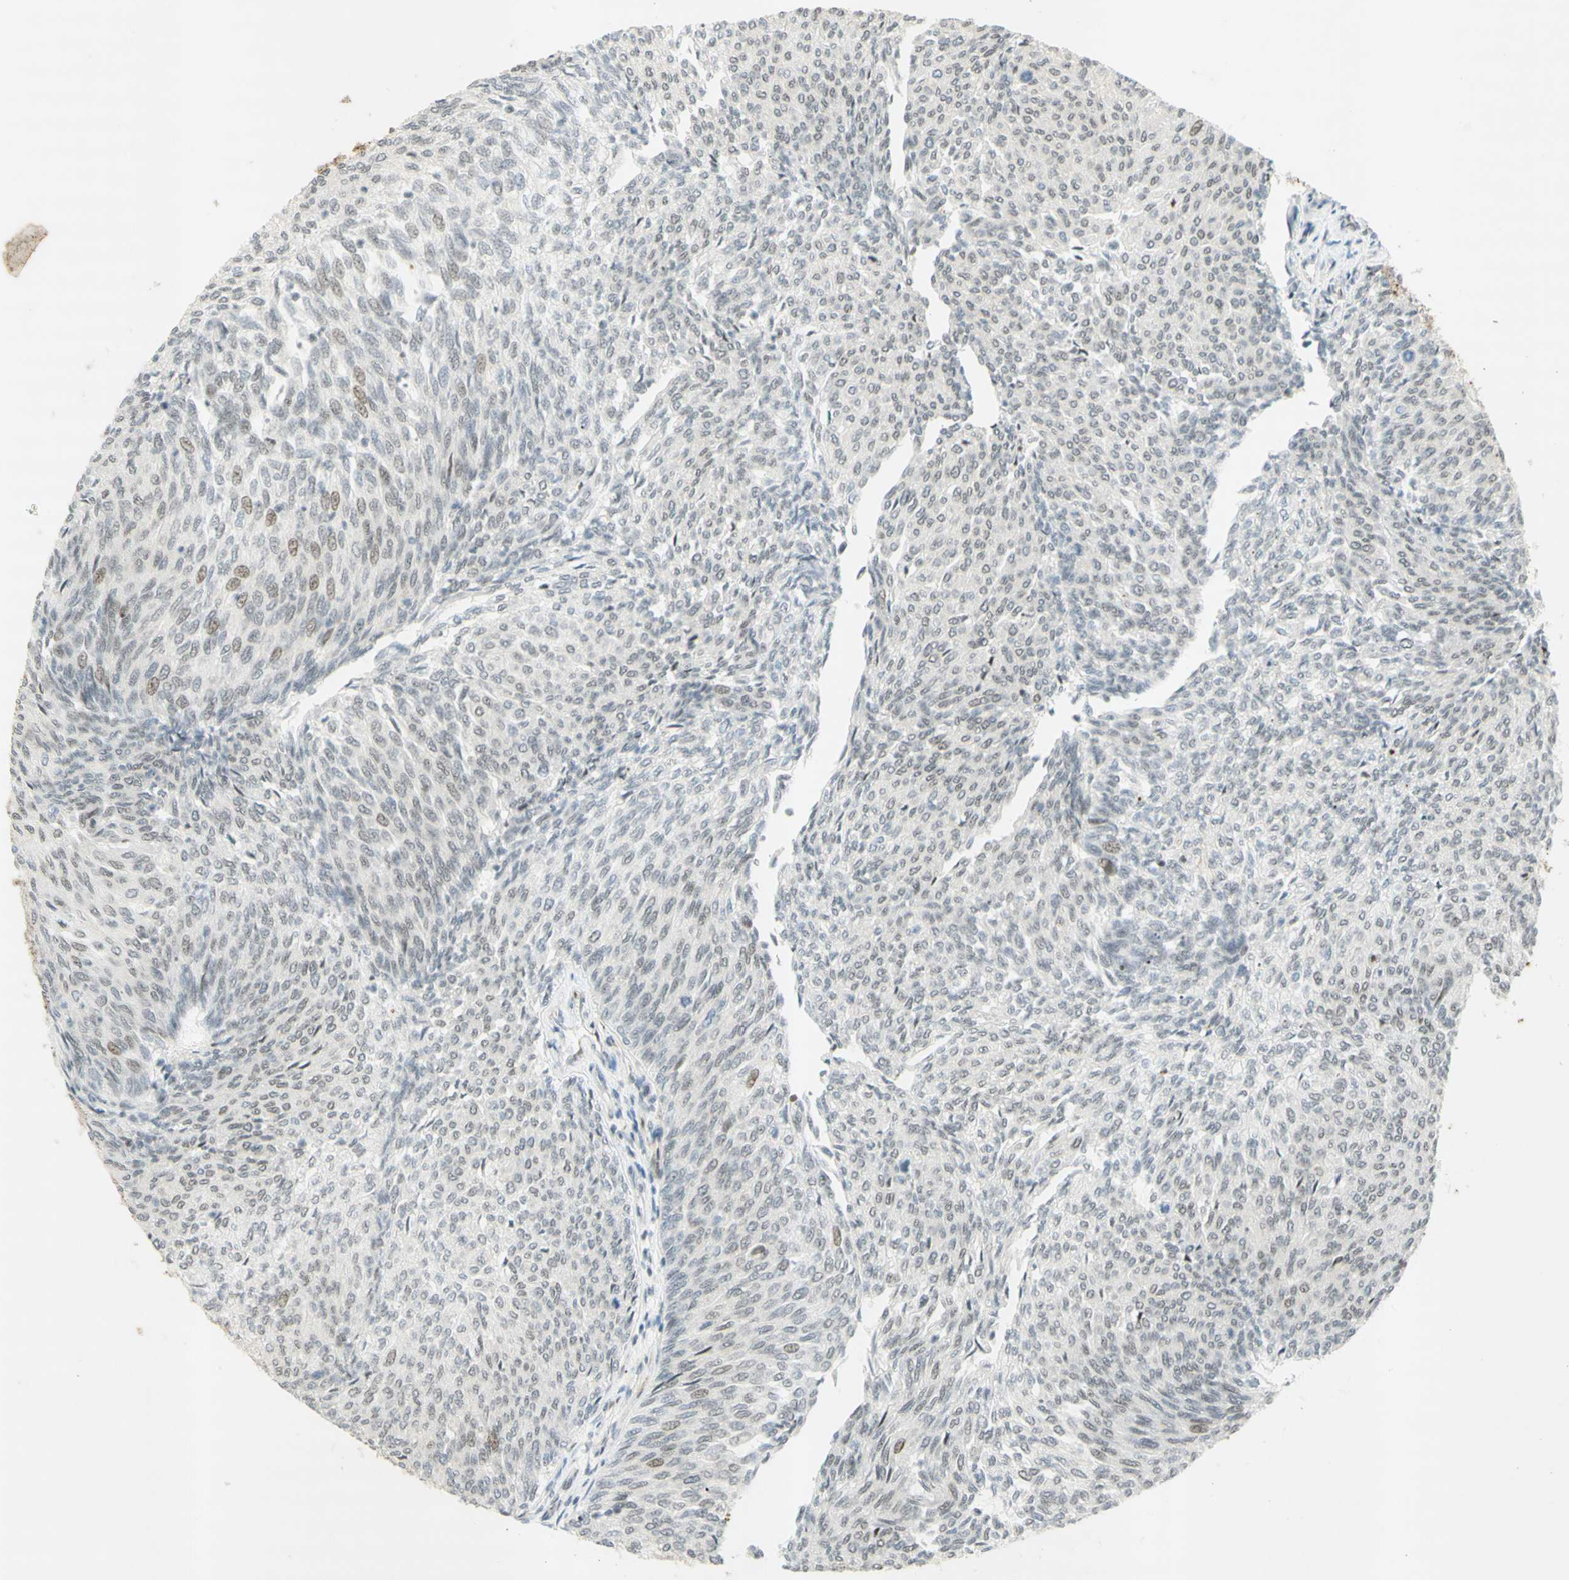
{"staining": {"intensity": "moderate", "quantity": ">75%", "location": "nuclear"}, "tissue": "urothelial cancer", "cell_type": "Tumor cells", "image_type": "cancer", "snomed": [{"axis": "morphology", "description": "Urothelial carcinoma, Low grade"}, {"axis": "topography", "description": "Urinary bladder"}], "caption": "The photomicrograph shows a brown stain indicating the presence of a protein in the nuclear of tumor cells in urothelial carcinoma (low-grade). (Stains: DAB (3,3'-diaminobenzidine) in brown, nuclei in blue, Microscopy: brightfield microscopy at high magnification).", "gene": "IRF1", "patient": {"sex": "female", "age": 79}}